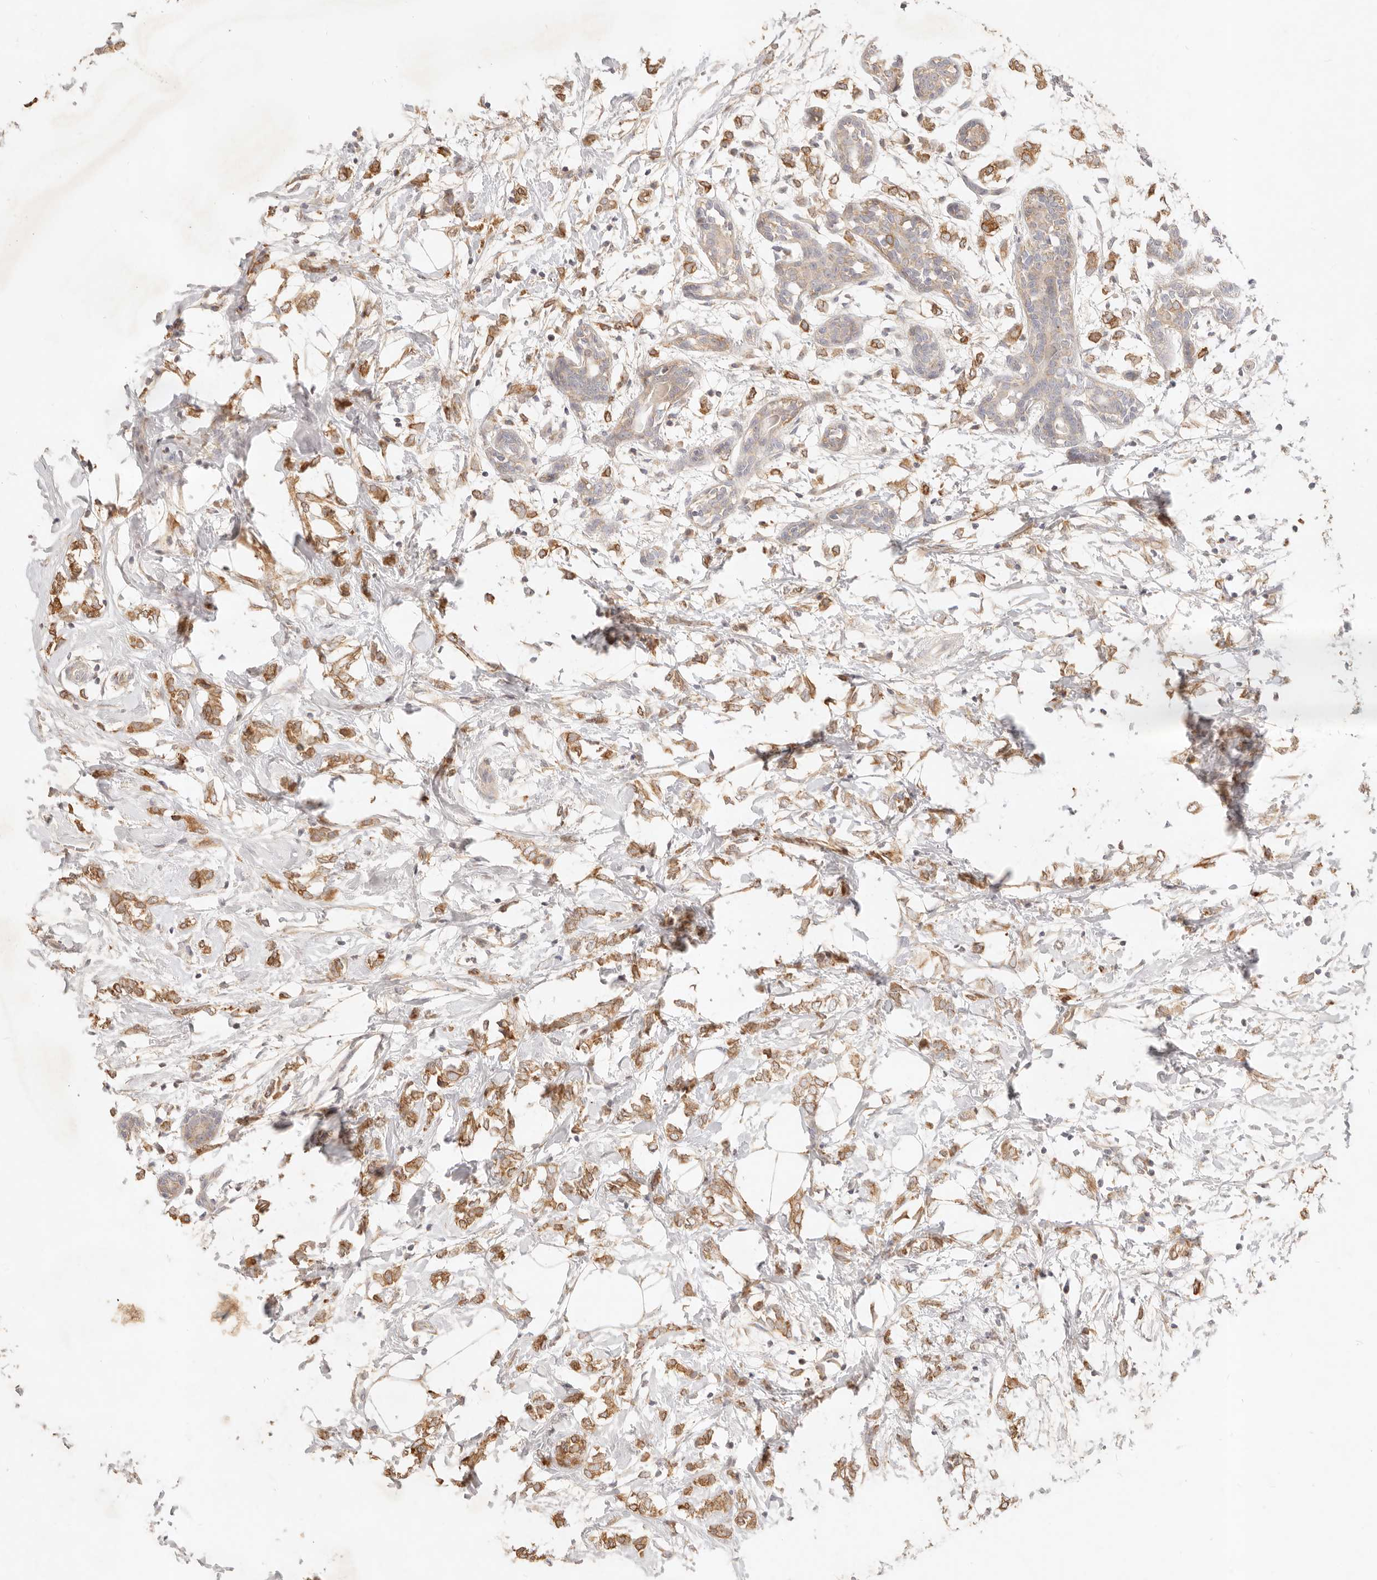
{"staining": {"intensity": "moderate", "quantity": ">75%", "location": "cytoplasmic/membranous"}, "tissue": "breast cancer", "cell_type": "Tumor cells", "image_type": "cancer", "snomed": [{"axis": "morphology", "description": "Normal tissue, NOS"}, {"axis": "morphology", "description": "Lobular carcinoma"}, {"axis": "topography", "description": "Breast"}], "caption": "The micrograph reveals staining of breast cancer (lobular carcinoma), revealing moderate cytoplasmic/membranous protein expression (brown color) within tumor cells.", "gene": "RUBCNL", "patient": {"sex": "female", "age": 47}}